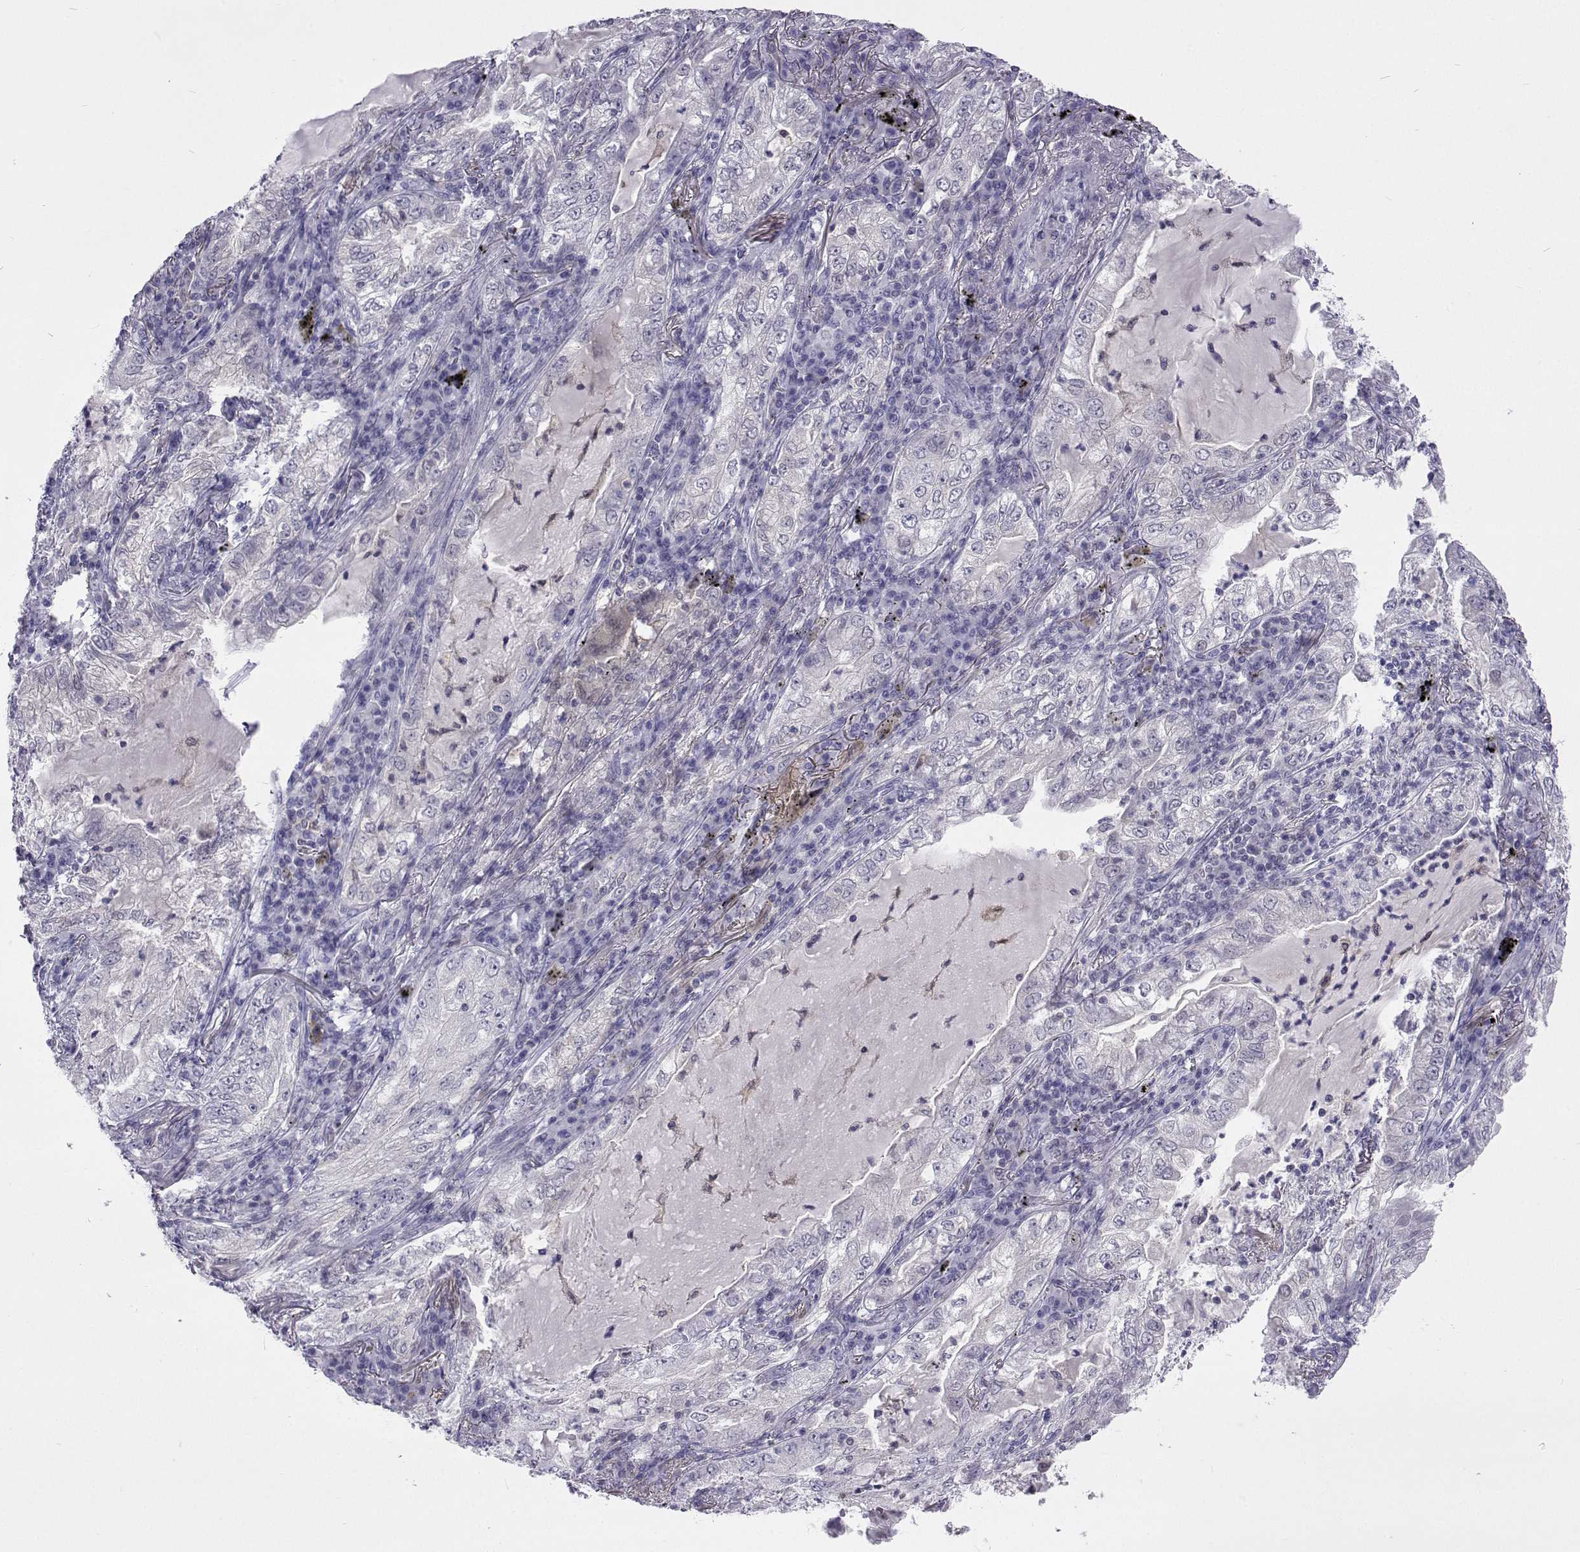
{"staining": {"intensity": "negative", "quantity": "none", "location": "none"}, "tissue": "lung cancer", "cell_type": "Tumor cells", "image_type": "cancer", "snomed": [{"axis": "morphology", "description": "Adenocarcinoma, NOS"}, {"axis": "topography", "description": "Lung"}], "caption": "High magnification brightfield microscopy of lung cancer stained with DAB (3,3'-diaminobenzidine) (brown) and counterstained with hematoxylin (blue): tumor cells show no significant expression.", "gene": "GALM", "patient": {"sex": "female", "age": 73}}